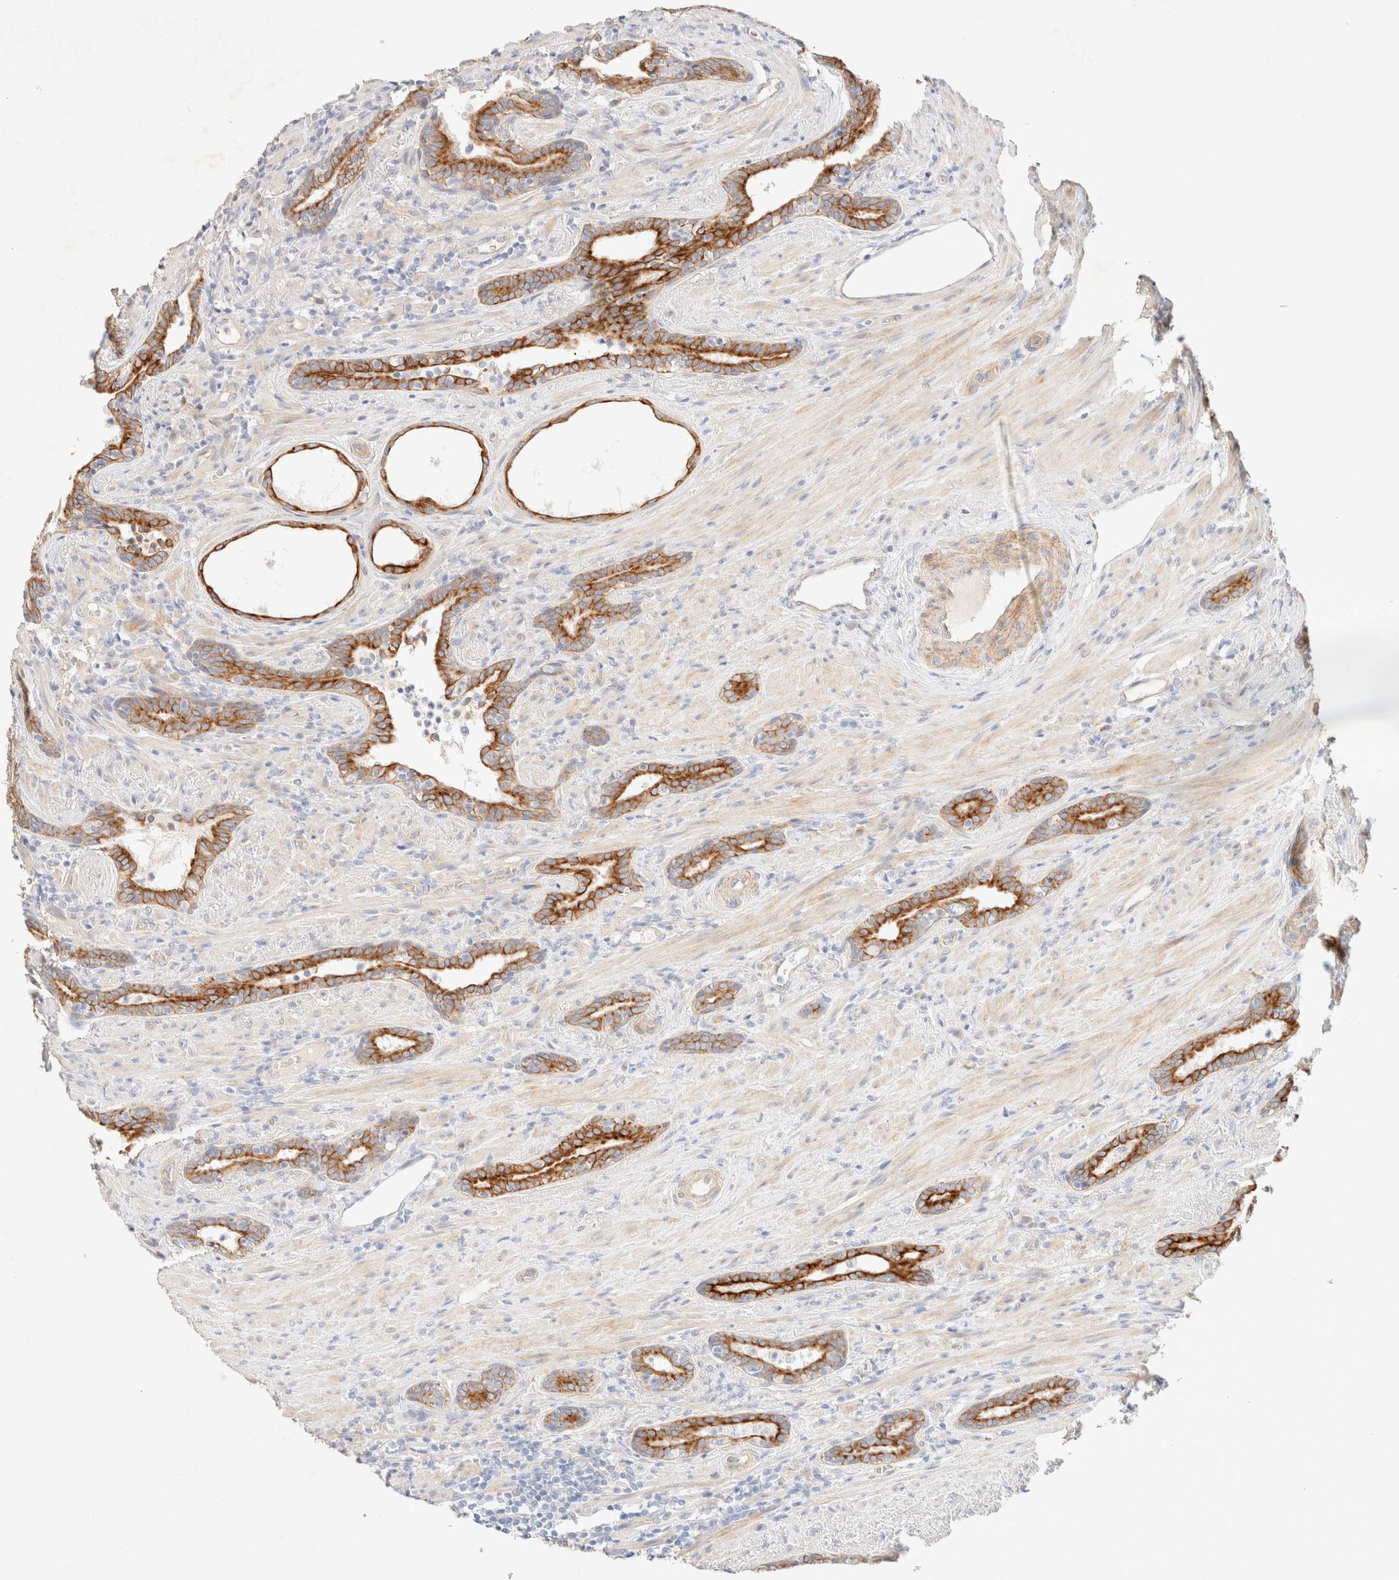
{"staining": {"intensity": "strong", "quantity": "25%-75%", "location": "cytoplasmic/membranous"}, "tissue": "prostate cancer", "cell_type": "Tumor cells", "image_type": "cancer", "snomed": [{"axis": "morphology", "description": "Adenocarcinoma, High grade"}, {"axis": "topography", "description": "Prostate"}], "caption": "The histopathology image exhibits immunohistochemical staining of prostate cancer (high-grade adenocarcinoma). There is strong cytoplasmic/membranous expression is appreciated in about 25%-75% of tumor cells. Using DAB (3,3'-diaminobenzidine) (brown) and hematoxylin (blue) stains, captured at high magnification using brightfield microscopy.", "gene": "CSNK1E", "patient": {"sex": "male", "age": 71}}